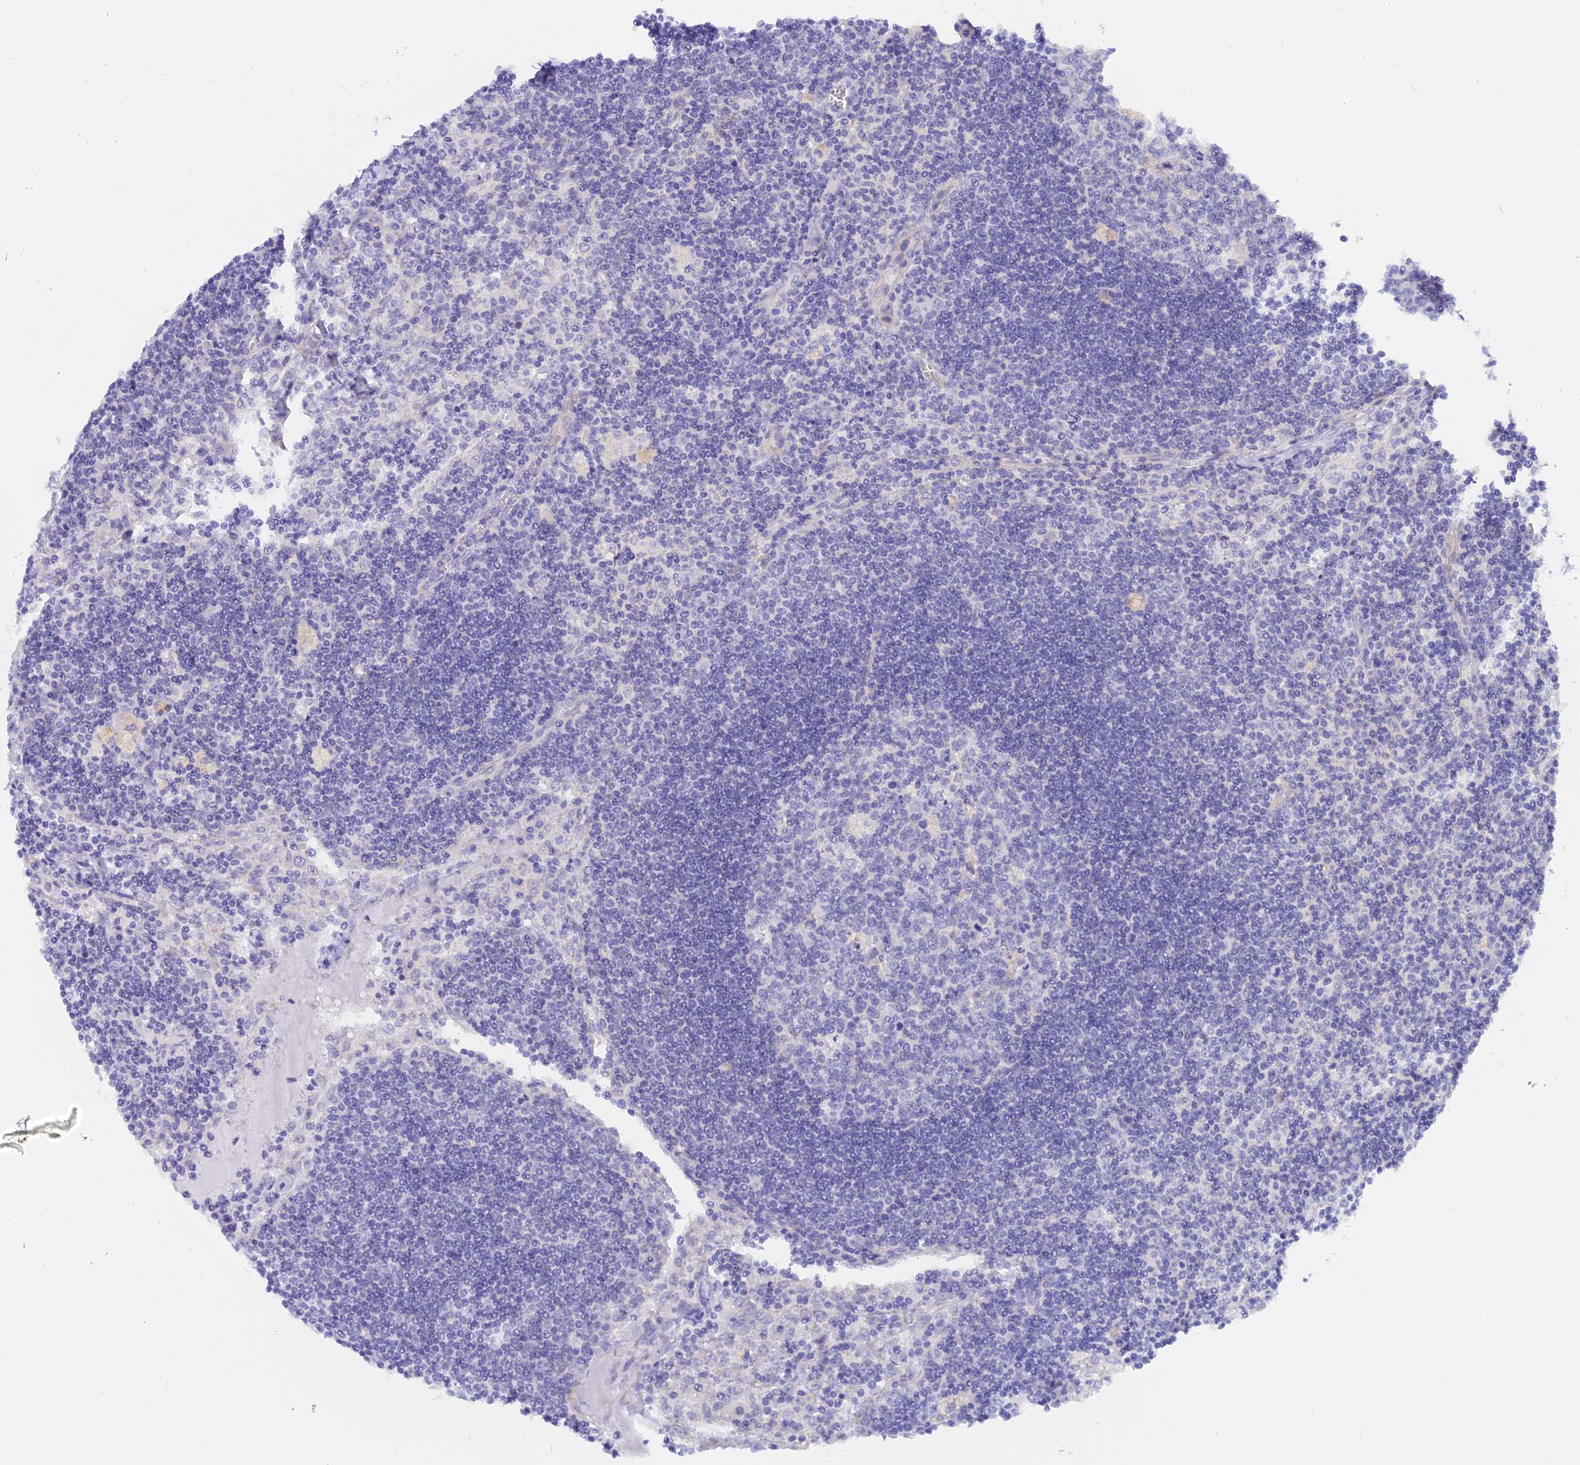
{"staining": {"intensity": "negative", "quantity": "none", "location": "none"}, "tissue": "lymph node", "cell_type": "Germinal center cells", "image_type": "normal", "snomed": [{"axis": "morphology", "description": "Normal tissue, NOS"}, {"axis": "topography", "description": "Lymph node"}], "caption": "Lymph node was stained to show a protein in brown. There is no significant expression in germinal center cells.", "gene": "GLB1L", "patient": {"sex": "male", "age": 58}}